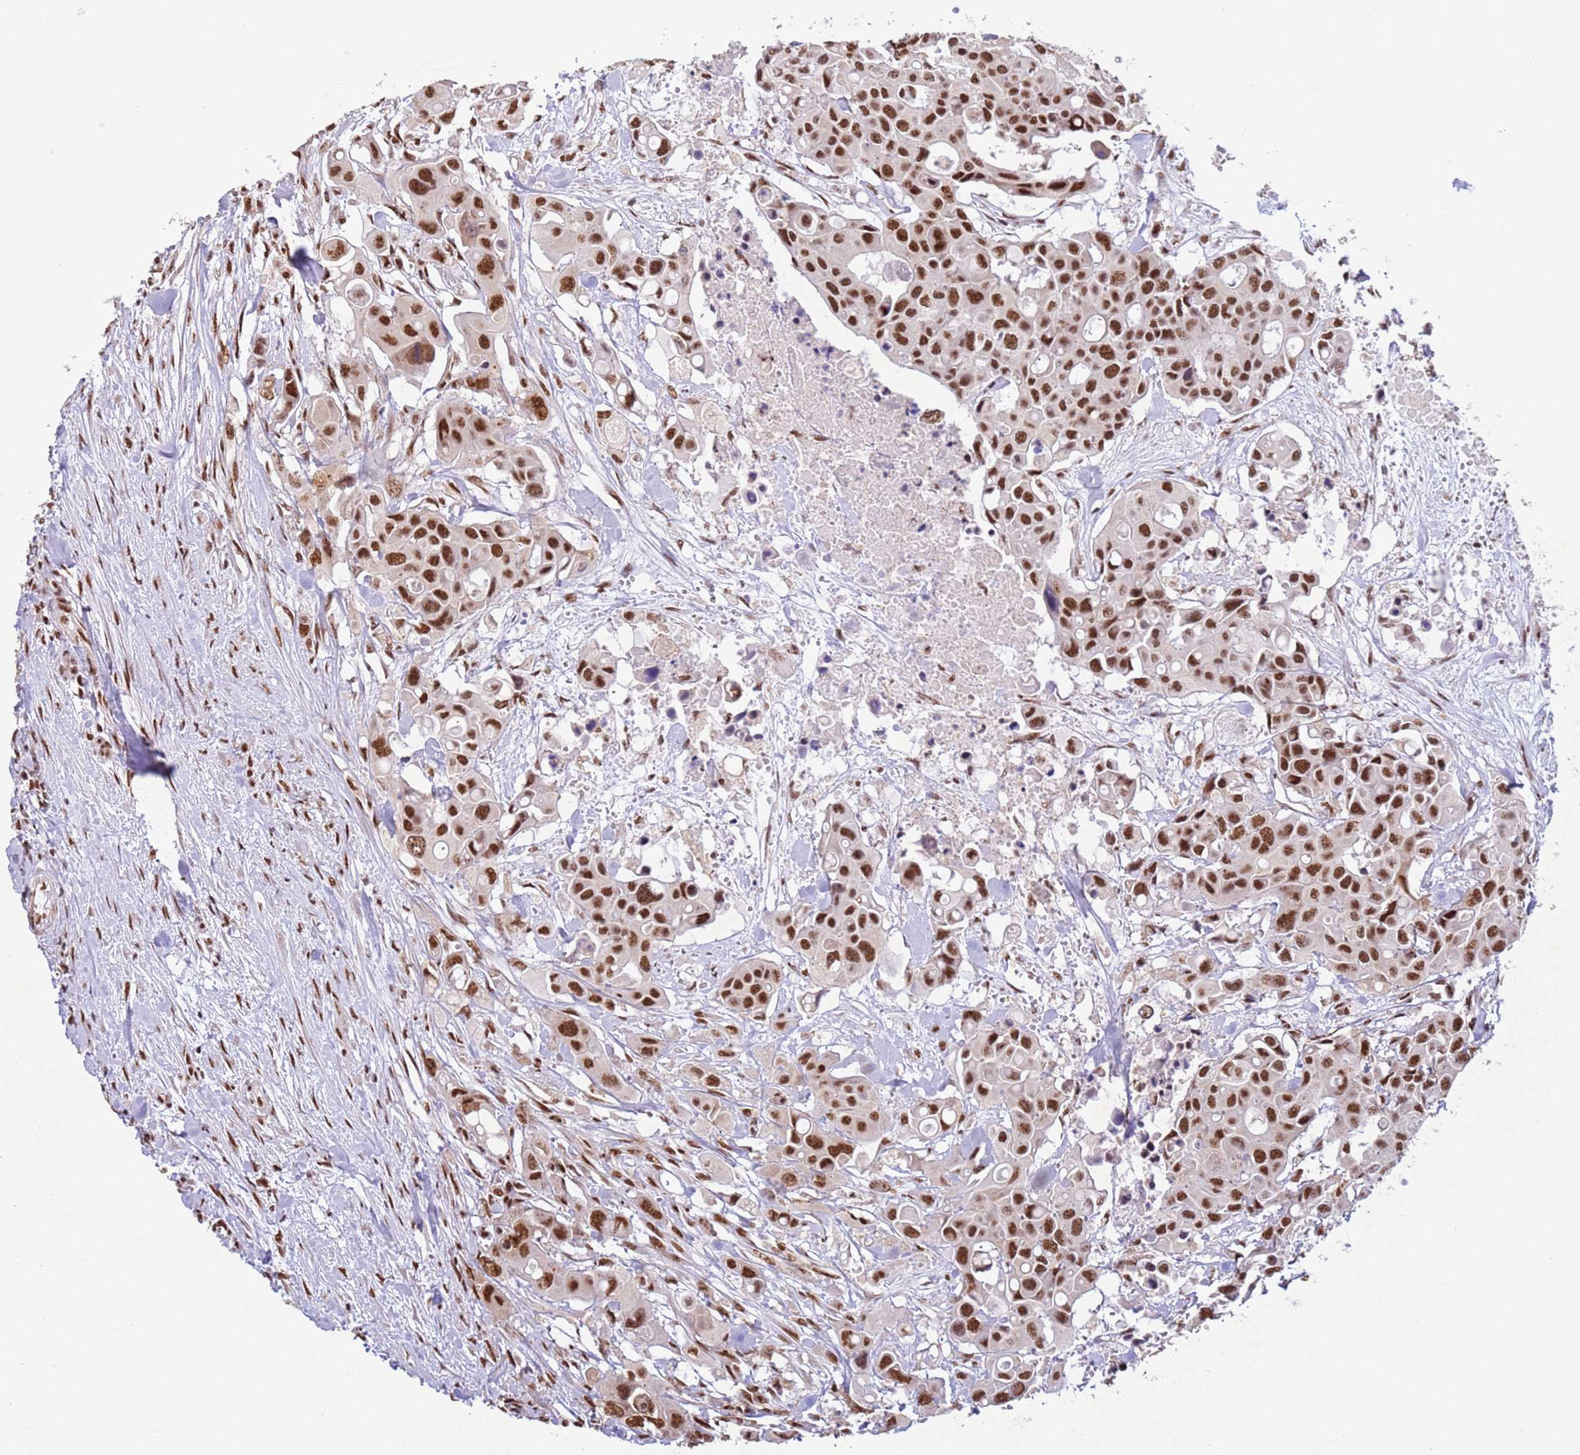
{"staining": {"intensity": "moderate", "quantity": ">75%", "location": "nuclear"}, "tissue": "colorectal cancer", "cell_type": "Tumor cells", "image_type": "cancer", "snomed": [{"axis": "morphology", "description": "Adenocarcinoma, NOS"}, {"axis": "topography", "description": "Colon"}], "caption": "A brown stain shows moderate nuclear expression of a protein in human colorectal adenocarcinoma tumor cells. (DAB IHC with brightfield microscopy, high magnification).", "gene": "ESF1", "patient": {"sex": "male", "age": 77}}